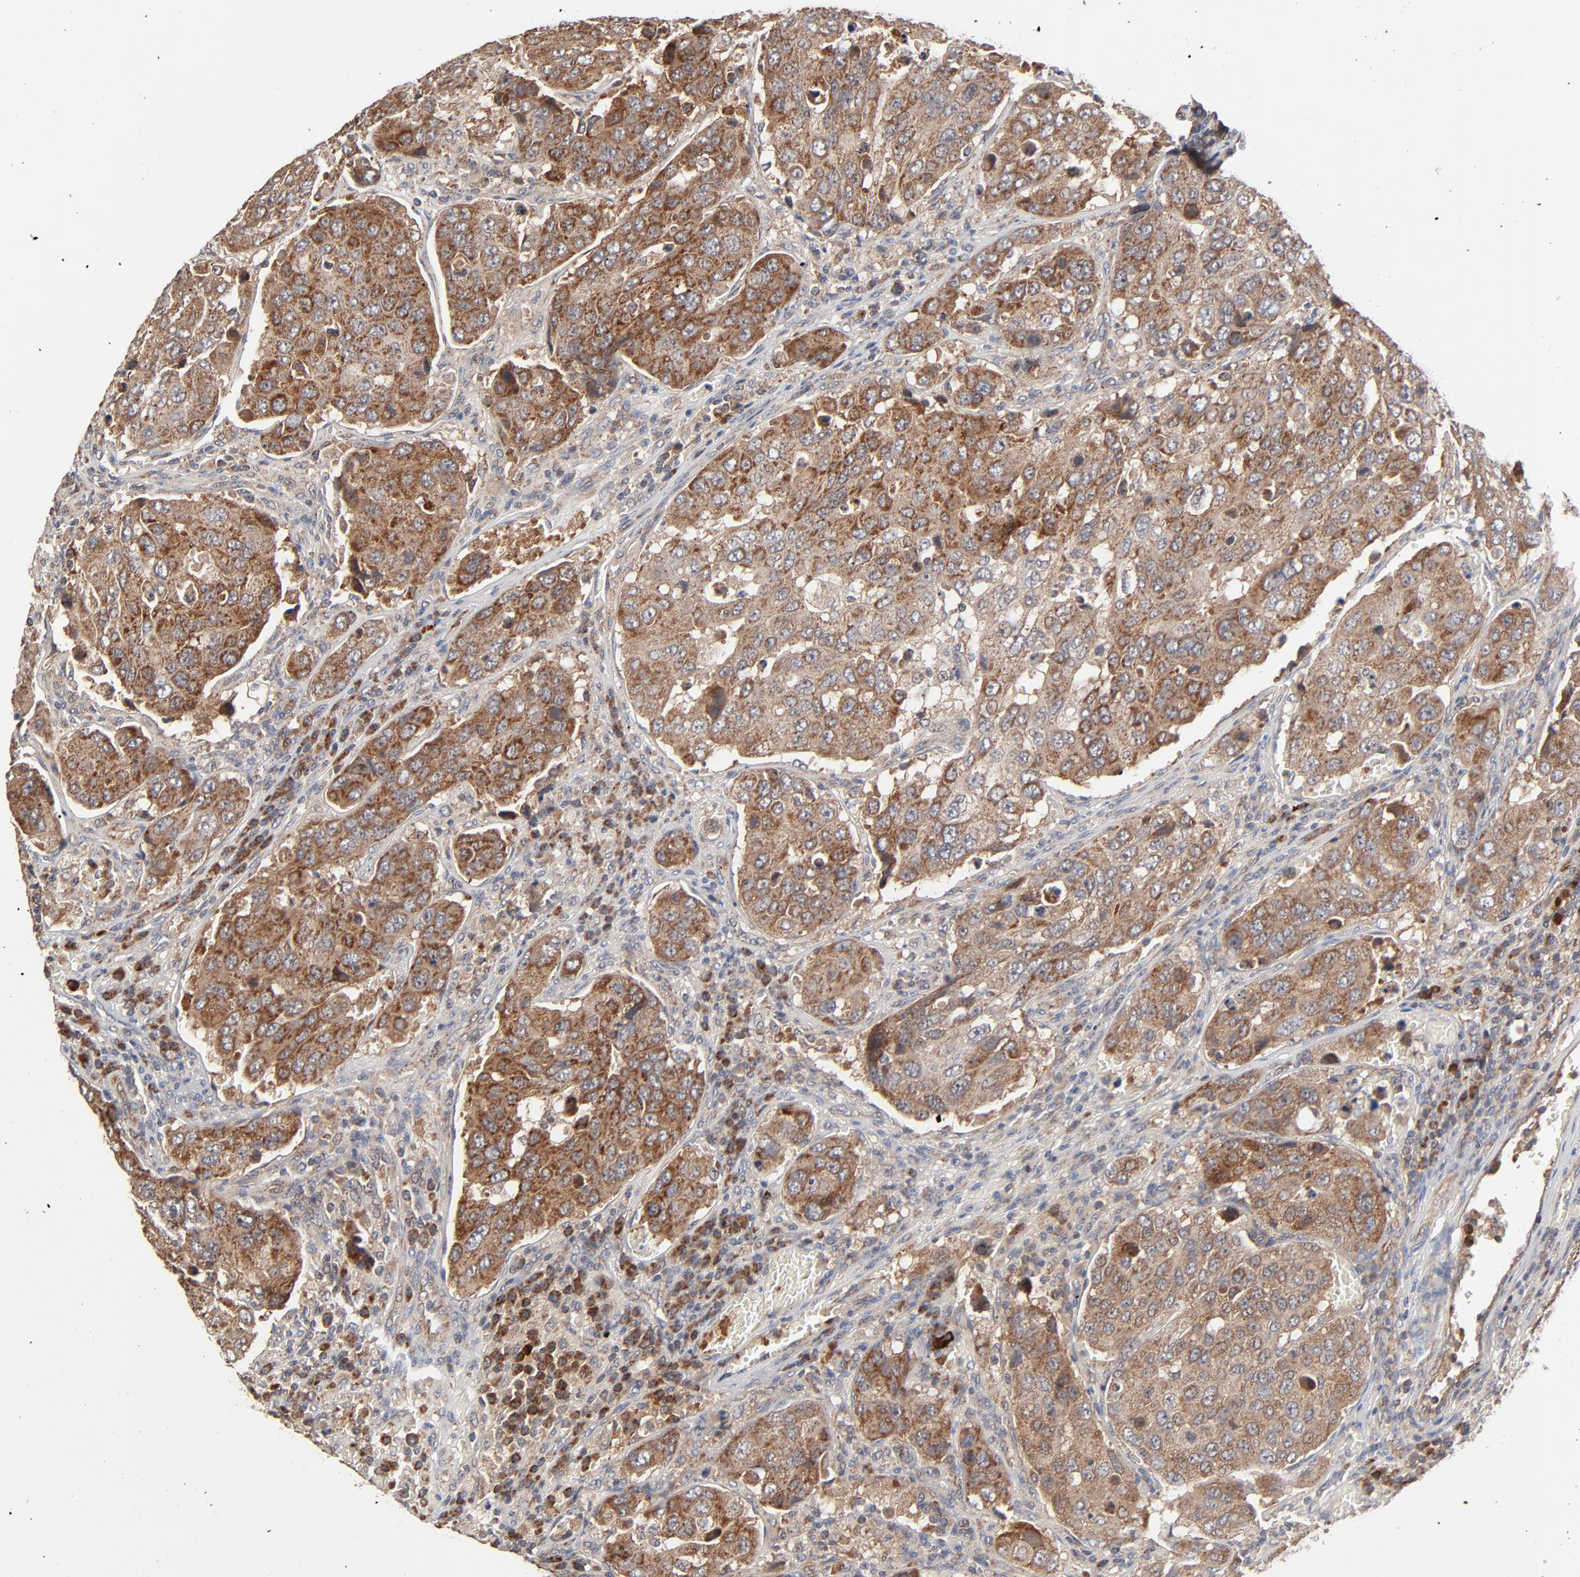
{"staining": {"intensity": "moderate", "quantity": ">75%", "location": "cytoplasmic/membranous"}, "tissue": "urothelial cancer", "cell_type": "Tumor cells", "image_type": "cancer", "snomed": [{"axis": "morphology", "description": "Urothelial carcinoma, High grade"}, {"axis": "topography", "description": "Lymph node"}, {"axis": "topography", "description": "Urinary bladder"}], "caption": "Immunohistochemistry (DAB (3,3'-diaminobenzidine)) staining of human urothelial carcinoma (high-grade) displays moderate cytoplasmic/membranous protein positivity in approximately >75% of tumor cells.", "gene": "ABLIM3", "patient": {"sex": "male", "age": 51}}